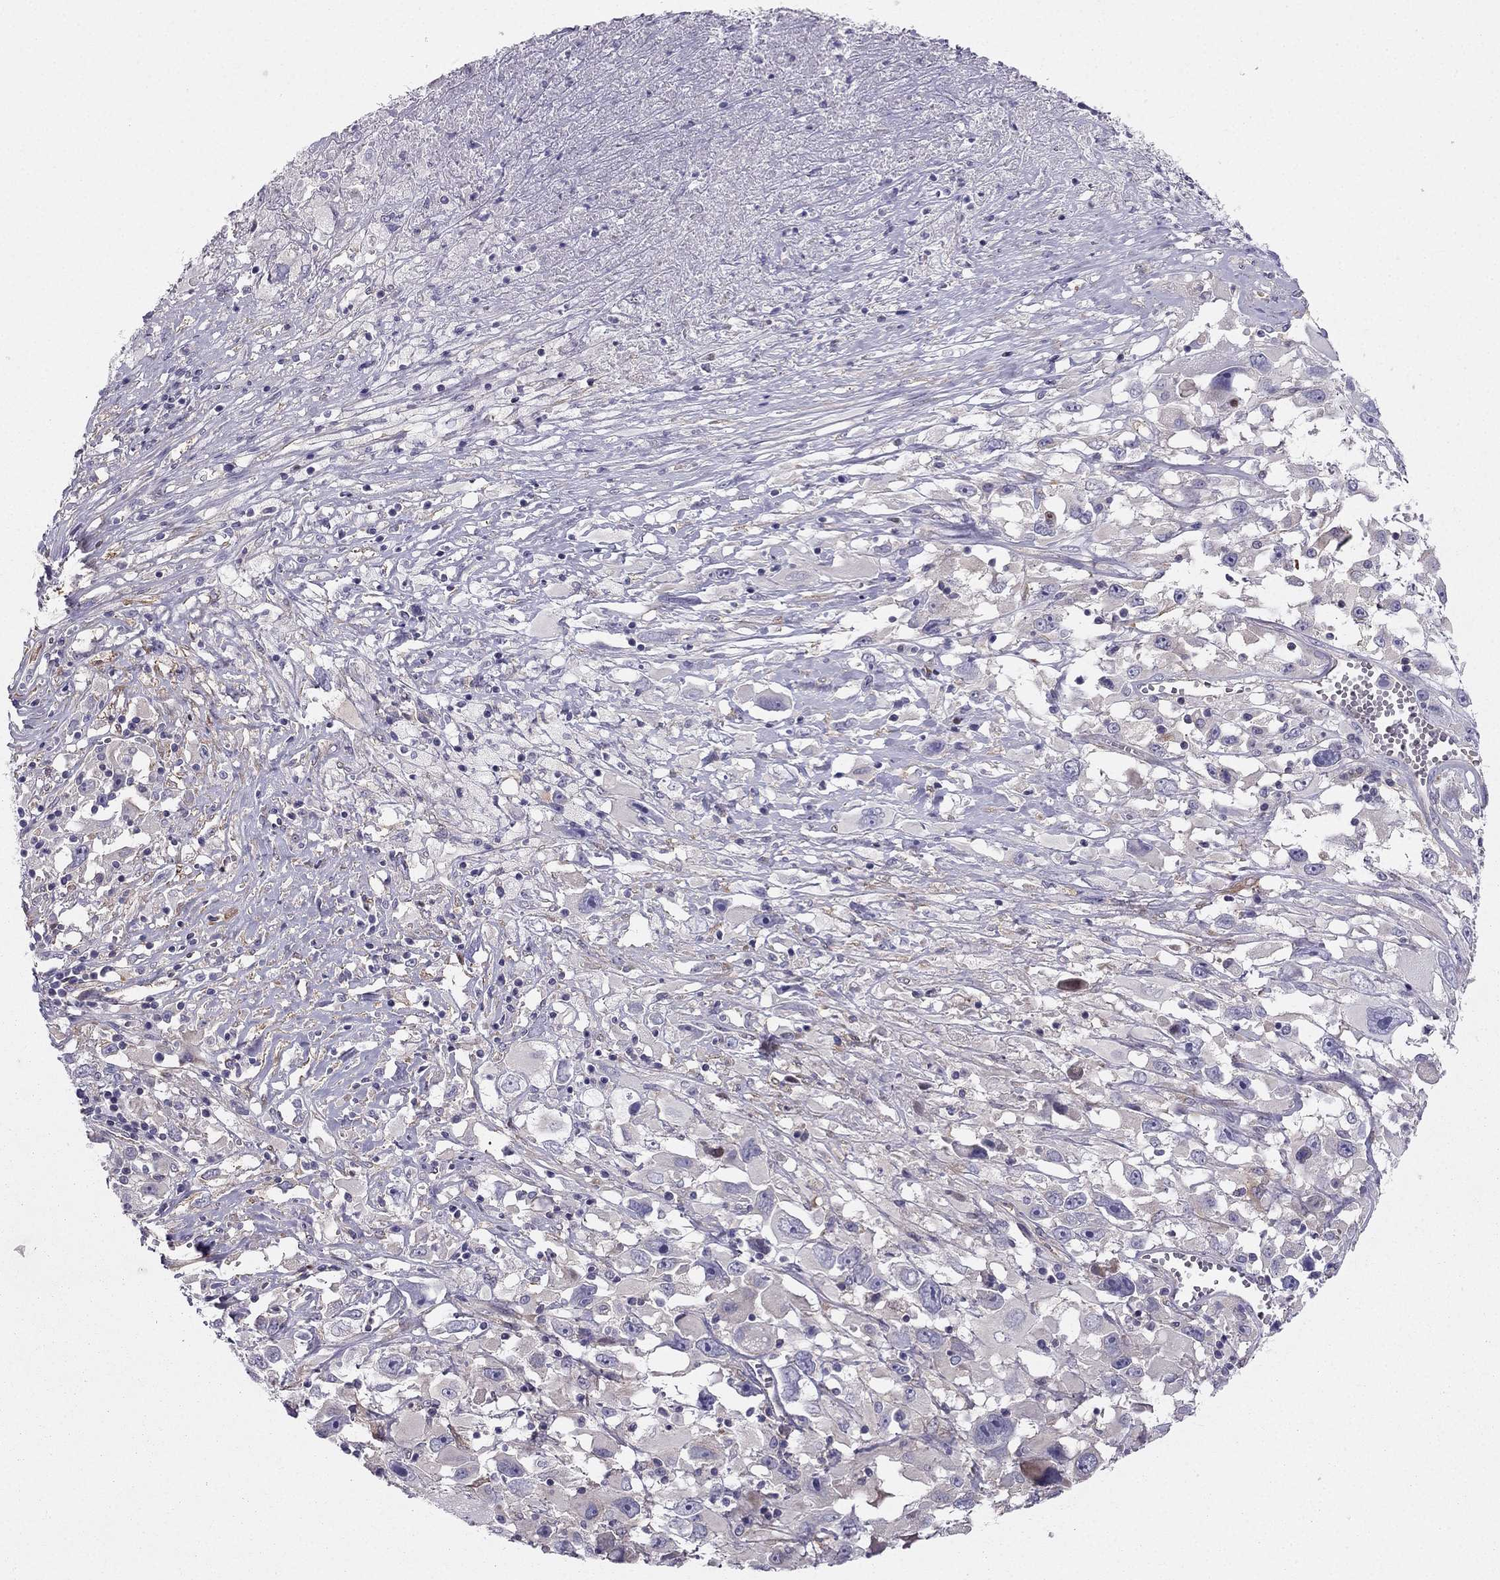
{"staining": {"intensity": "negative", "quantity": "none", "location": "none"}, "tissue": "melanoma", "cell_type": "Tumor cells", "image_type": "cancer", "snomed": [{"axis": "morphology", "description": "Malignant melanoma, Metastatic site"}, {"axis": "topography", "description": "Soft tissue"}], "caption": "Protein analysis of melanoma exhibits no significant staining in tumor cells.", "gene": "SYT5", "patient": {"sex": "male", "age": 50}}